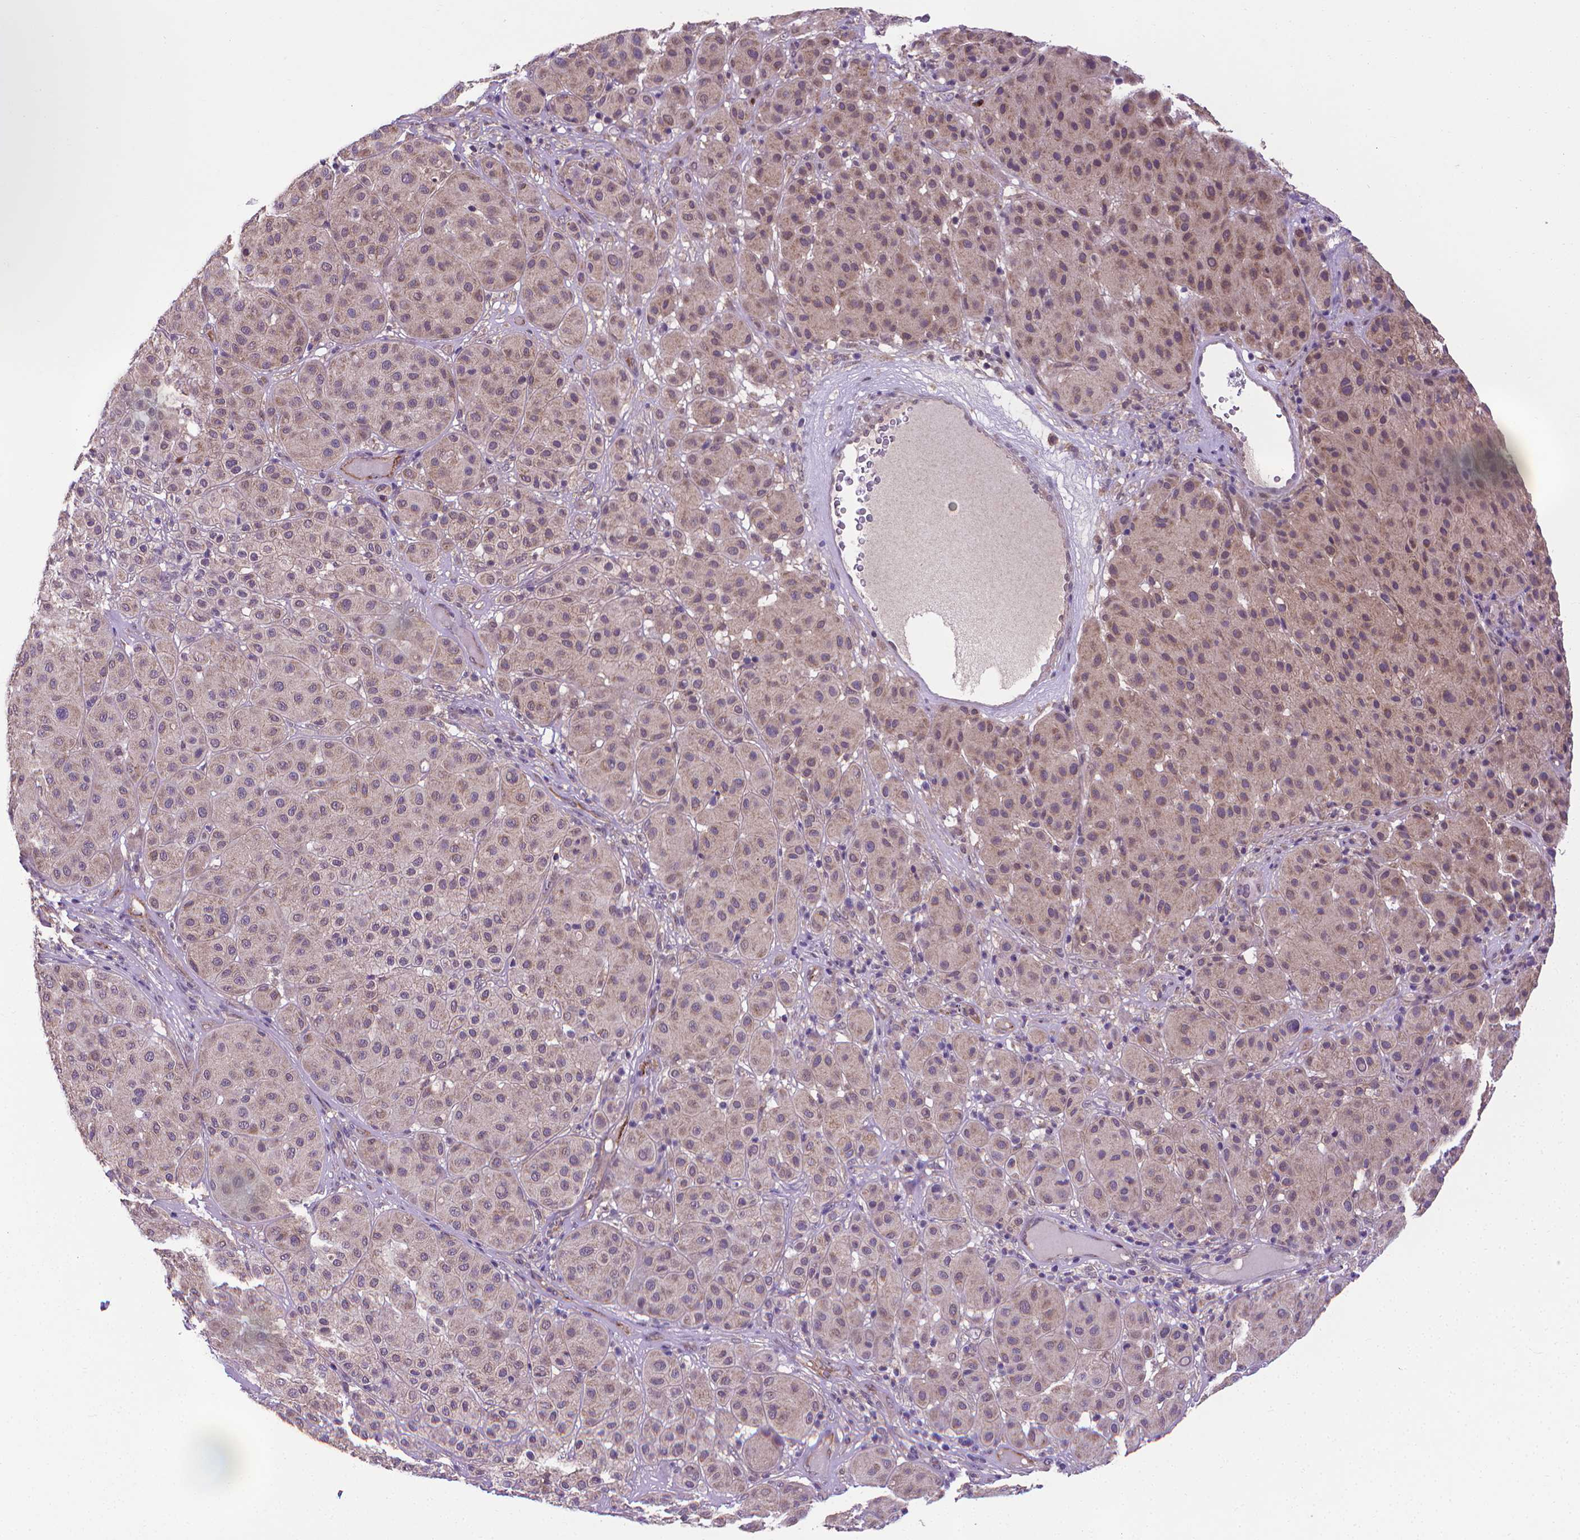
{"staining": {"intensity": "weak", "quantity": "25%-75%", "location": "cytoplasmic/membranous"}, "tissue": "melanoma", "cell_type": "Tumor cells", "image_type": "cancer", "snomed": [{"axis": "morphology", "description": "Malignant melanoma, Metastatic site"}, {"axis": "topography", "description": "Smooth muscle"}], "caption": "Tumor cells demonstrate weak cytoplasmic/membranous positivity in about 25%-75% of cells in malignant melanoma (metastatic site).", "gene": "GPR63", "patient": {"sex": "male", "age": 41}}